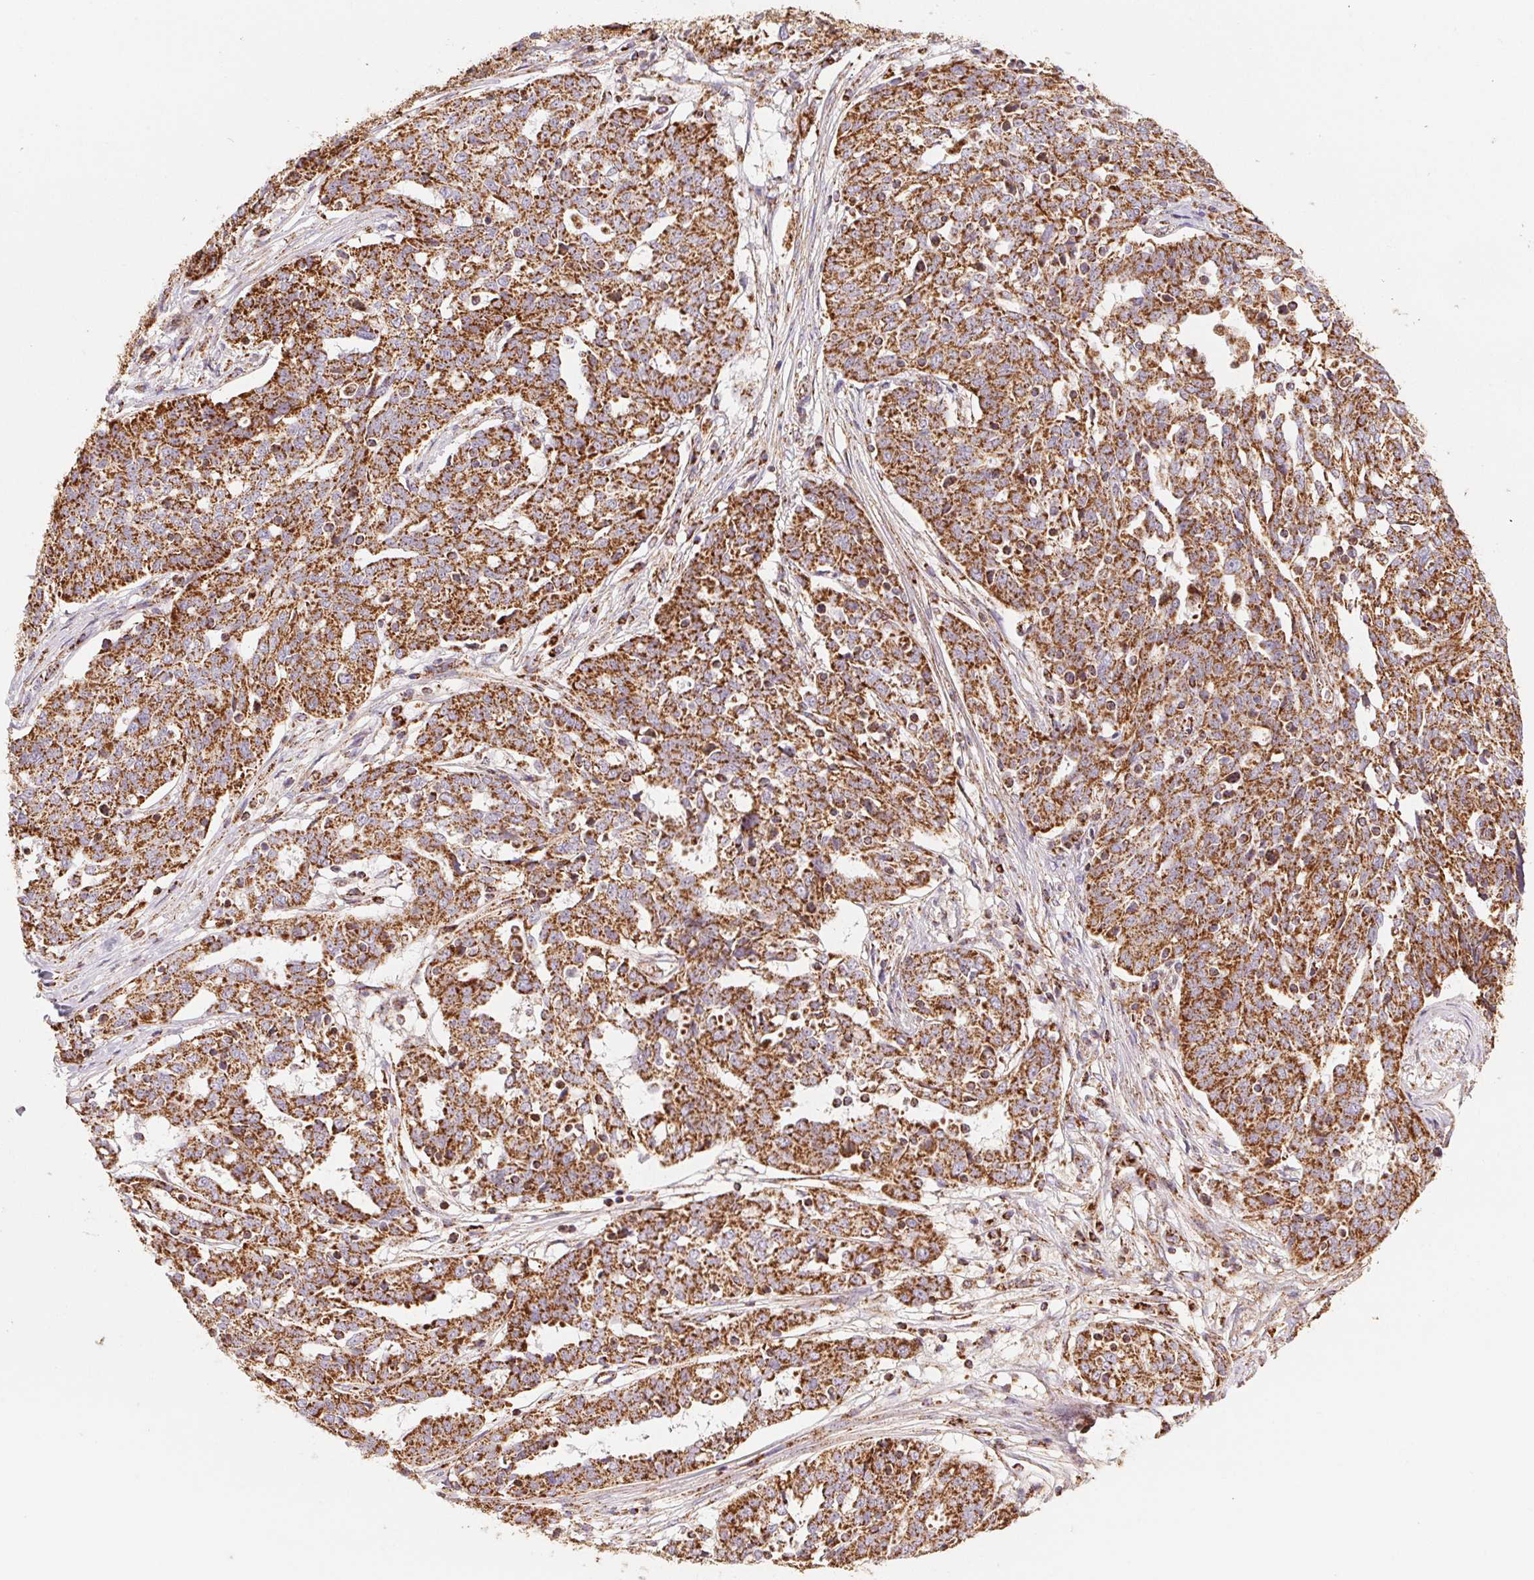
{"staining": {"intensity": "strong", "quantity": ">75%", "location": "cytoplasmic/membranous"}, "tissue": "ovarian cancer", "cell_type": "Tumor cells", "image_type": "cancer", "snomed": [{"axis": "morphology", "description": "Cystadenocarcinoma, serous, NOS"}, {"axis": "topography", "description": "Ovary"}], "caption": "The micrograph displays immunohistochemical staining of ovarian cancer. There is strong cytoplasmic/membranous expression is identified in about >75% of tumor cells.", "gene": "NDUFS2", "patient": {"sex": "female", "age": 67}}